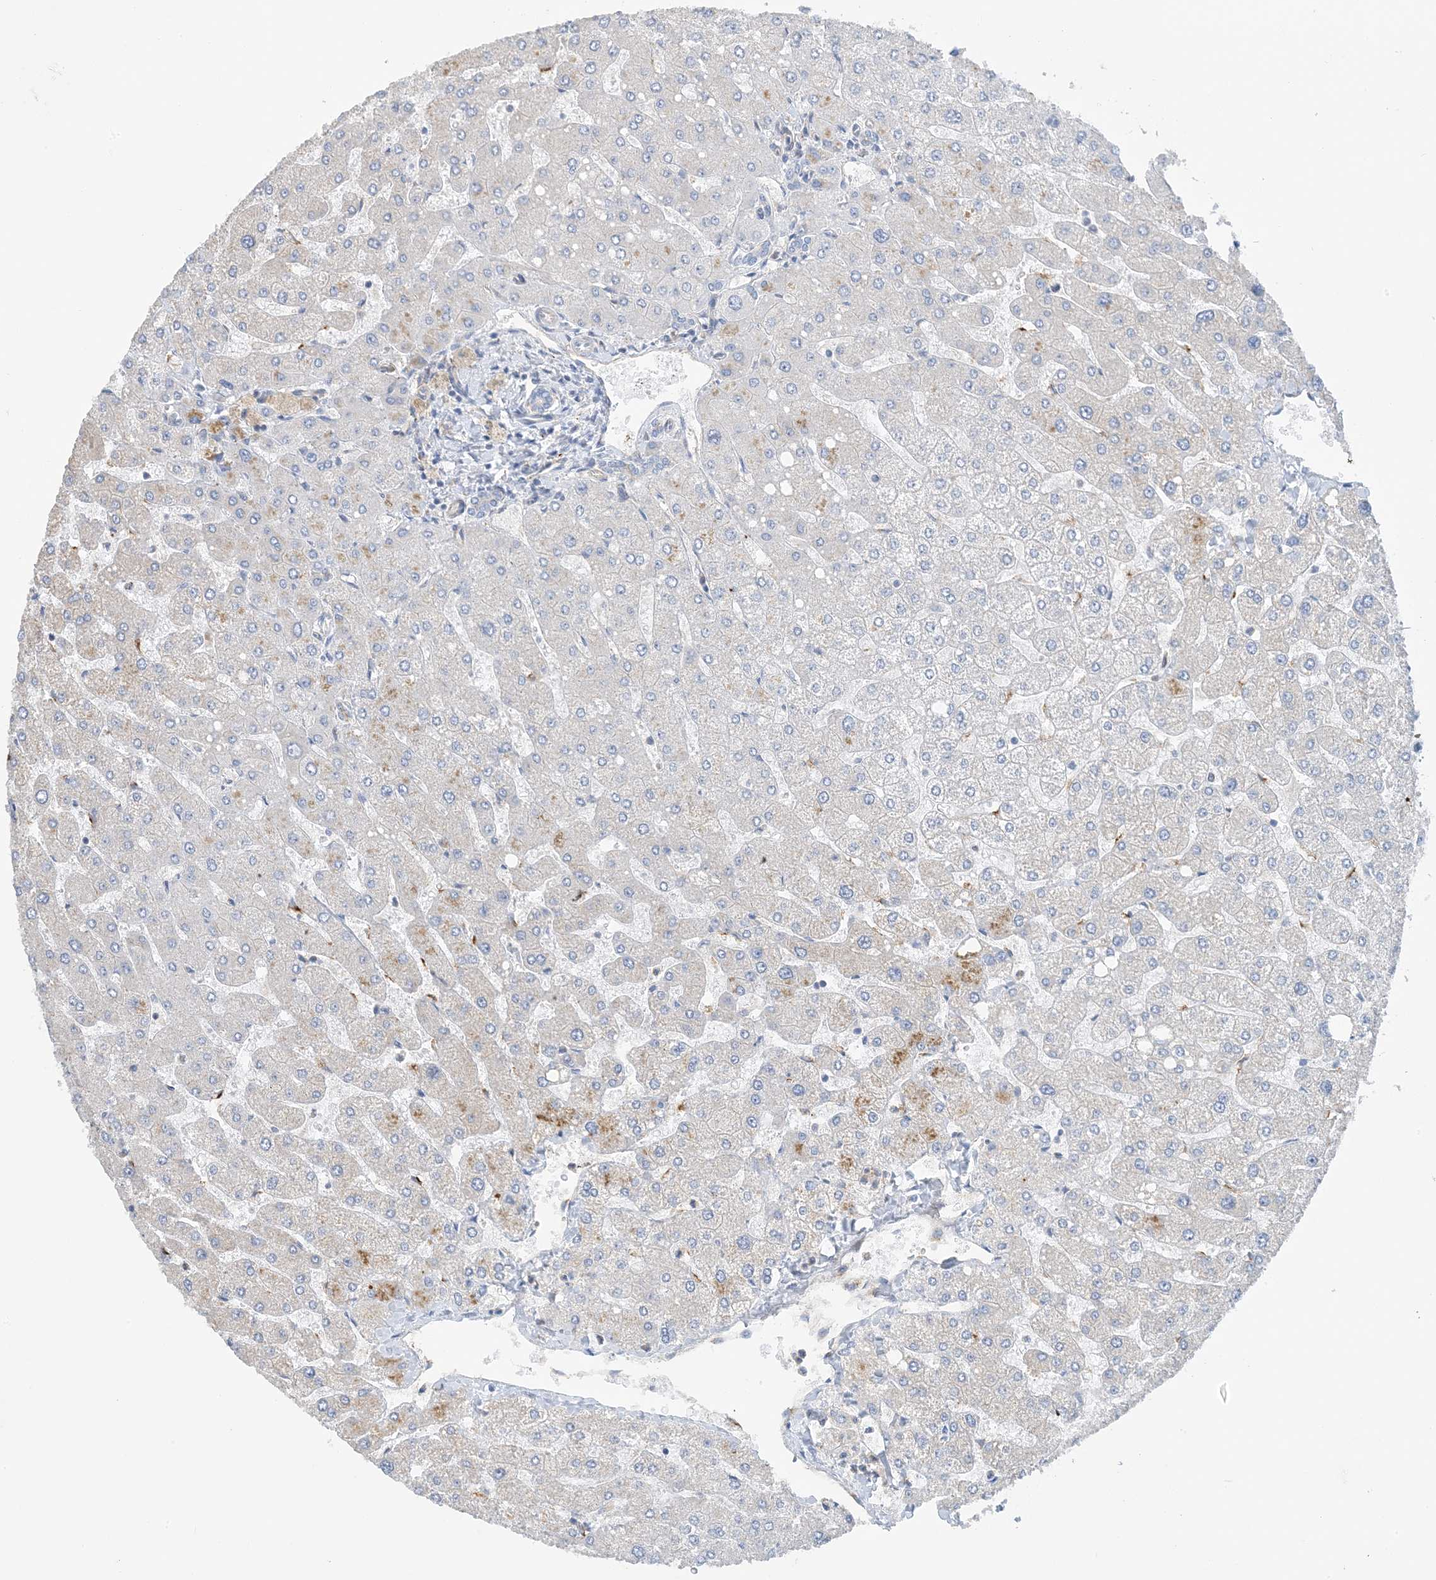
{"staining": {"intensity": "negative", "quantity": "none", "location": "none"}, "tissue": "liver", "cell_type": "Cholangiocytes", "image_type": "normal", "snomed": [{"axis": "morphology", "description": "Normal tissue, NOS"}, {"axis": "topography", "description": "Liver"}], "caption": "This is an IHC photomicrograph of normal human liver. There is no positivity in cholangiocytes.", "gene": "CALHM5", "patient": {"sex": "male", "age": 55}}